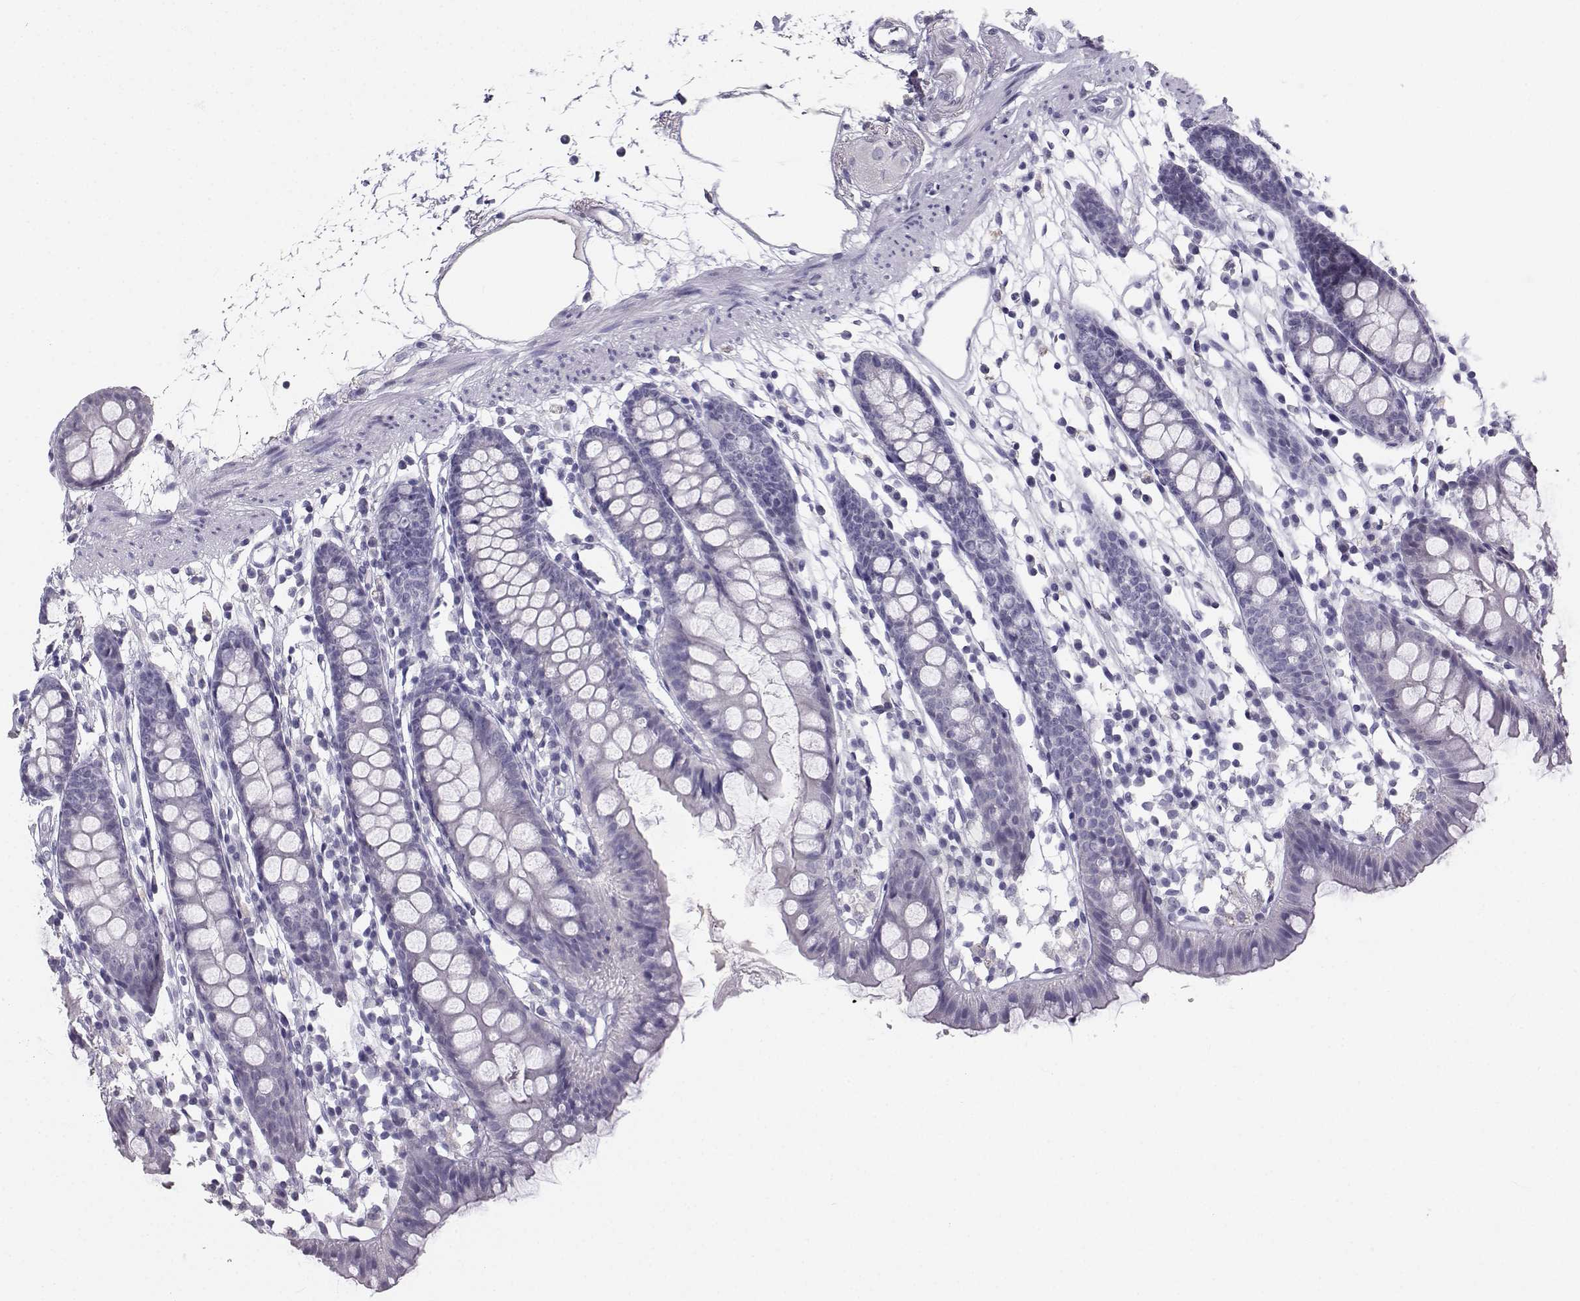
{"staining": {"intensity": "negative", "quantity": "none", "location": "none"}, "tissue": "colon", "cell_type": "Endothelial cells", "image_type": "normal", "snomed": [{"axis": "morphology", "description": "Normal tissue, NOS"}, {"axis": "topography", "description": "Colon"}], "caption": "Photomicrograph shows no protein expression in endothelial cells of benign colon. (Immunohistochemistry, brightfield microscopy, high magnification).", "gene": "SYCE1", "patient": {"sex": "male", "age": 47}}